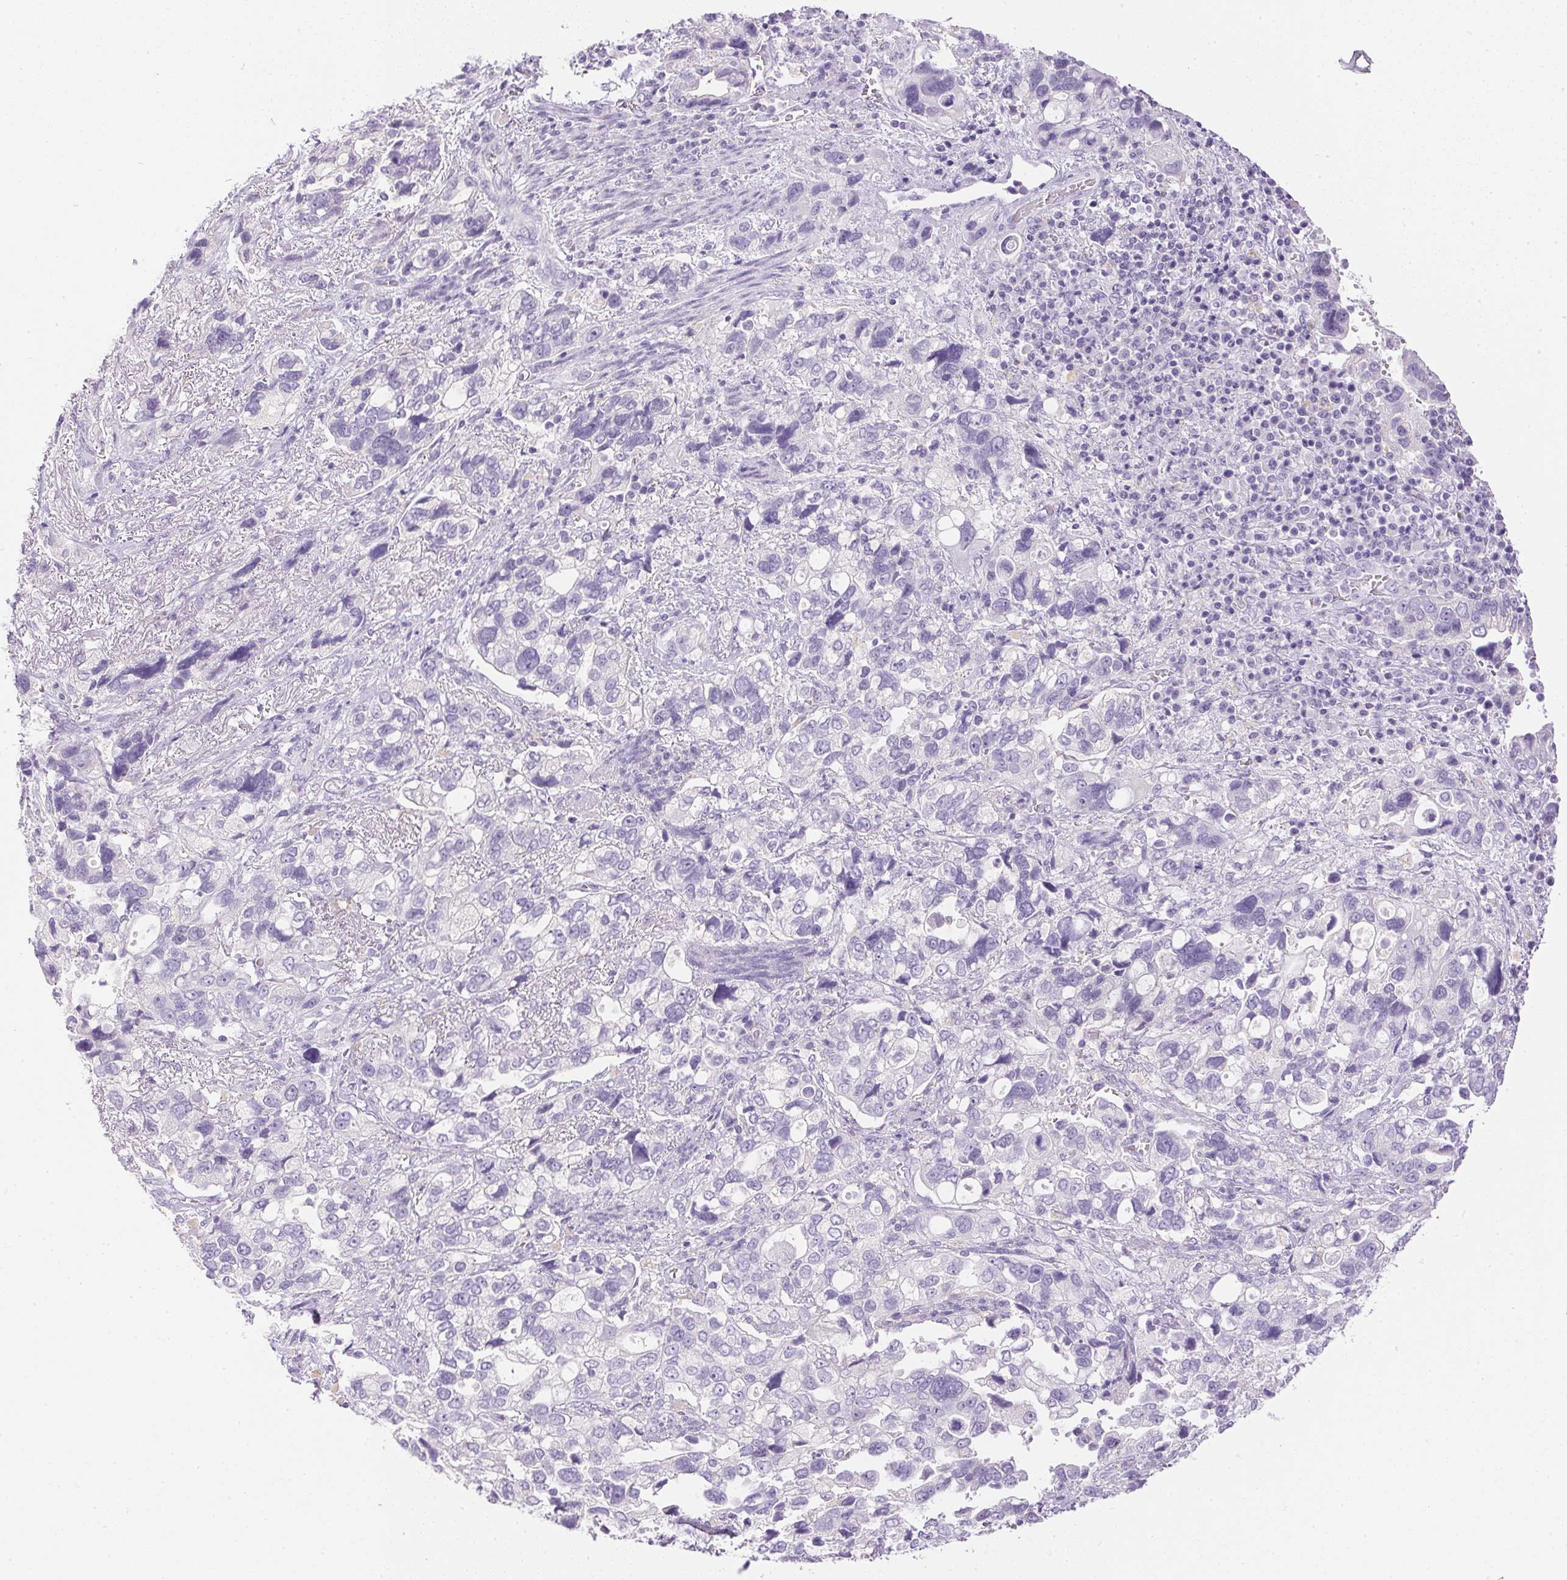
{"staining": {"intensity": "negative", "quantity": "none", "location": "none"}, "tissue": "stomach cancer", "cell_type": "Tumor cells", "image_type": "cancer", "snomed": [{"axis": "morphology", "description": "Adenocarcinoma, NOS"}, {"axis": "topography", "description": "Stomach, upper"}], "caption": "This is a image of IHC staining of stomach cancer (adenocarcinoma), which shows no staining in tumor cells.", "gene": "ATP6V1G3", "patient": {"sex": "female", "age": 81}}